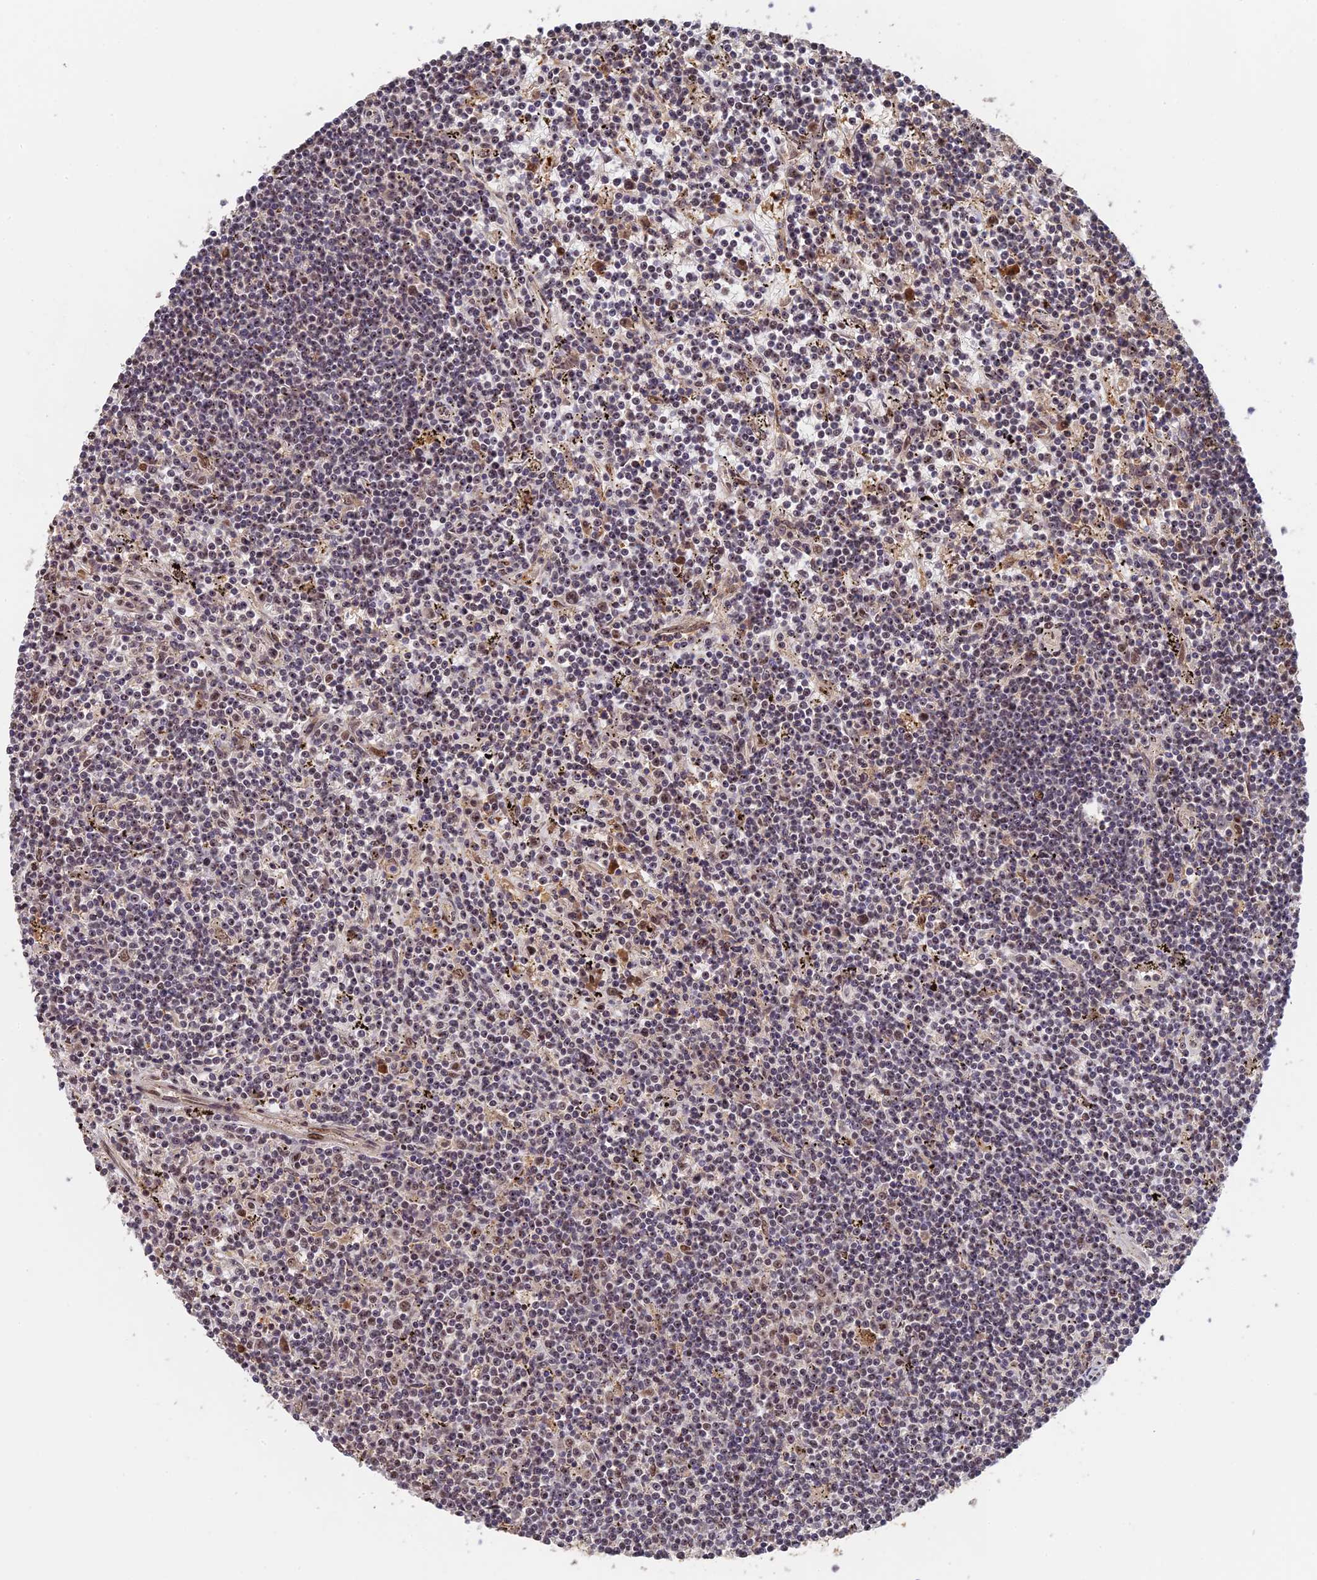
{"staining": {"intensity": "weak", "quantity": "<25%", "location": "nuclear"}, "tissue": "lymphoma", "cell_type": "Tumor cells", "image_type": "cancer", "snomed": [{"axis": "morphology", "description": "Malignant lymphoma, non-Hodgkin's type, Low grade"}, {"axis": "topography", "description": "Spleen"}], "caption": "Malignant lymphoma, non-Hodgkin's type (low-grade) was stained to show a protein in brown. There is no significant positivity in tumor cells.", "gene": "OSBPL1A", "patient": {"sex": "male", "age": 76}}